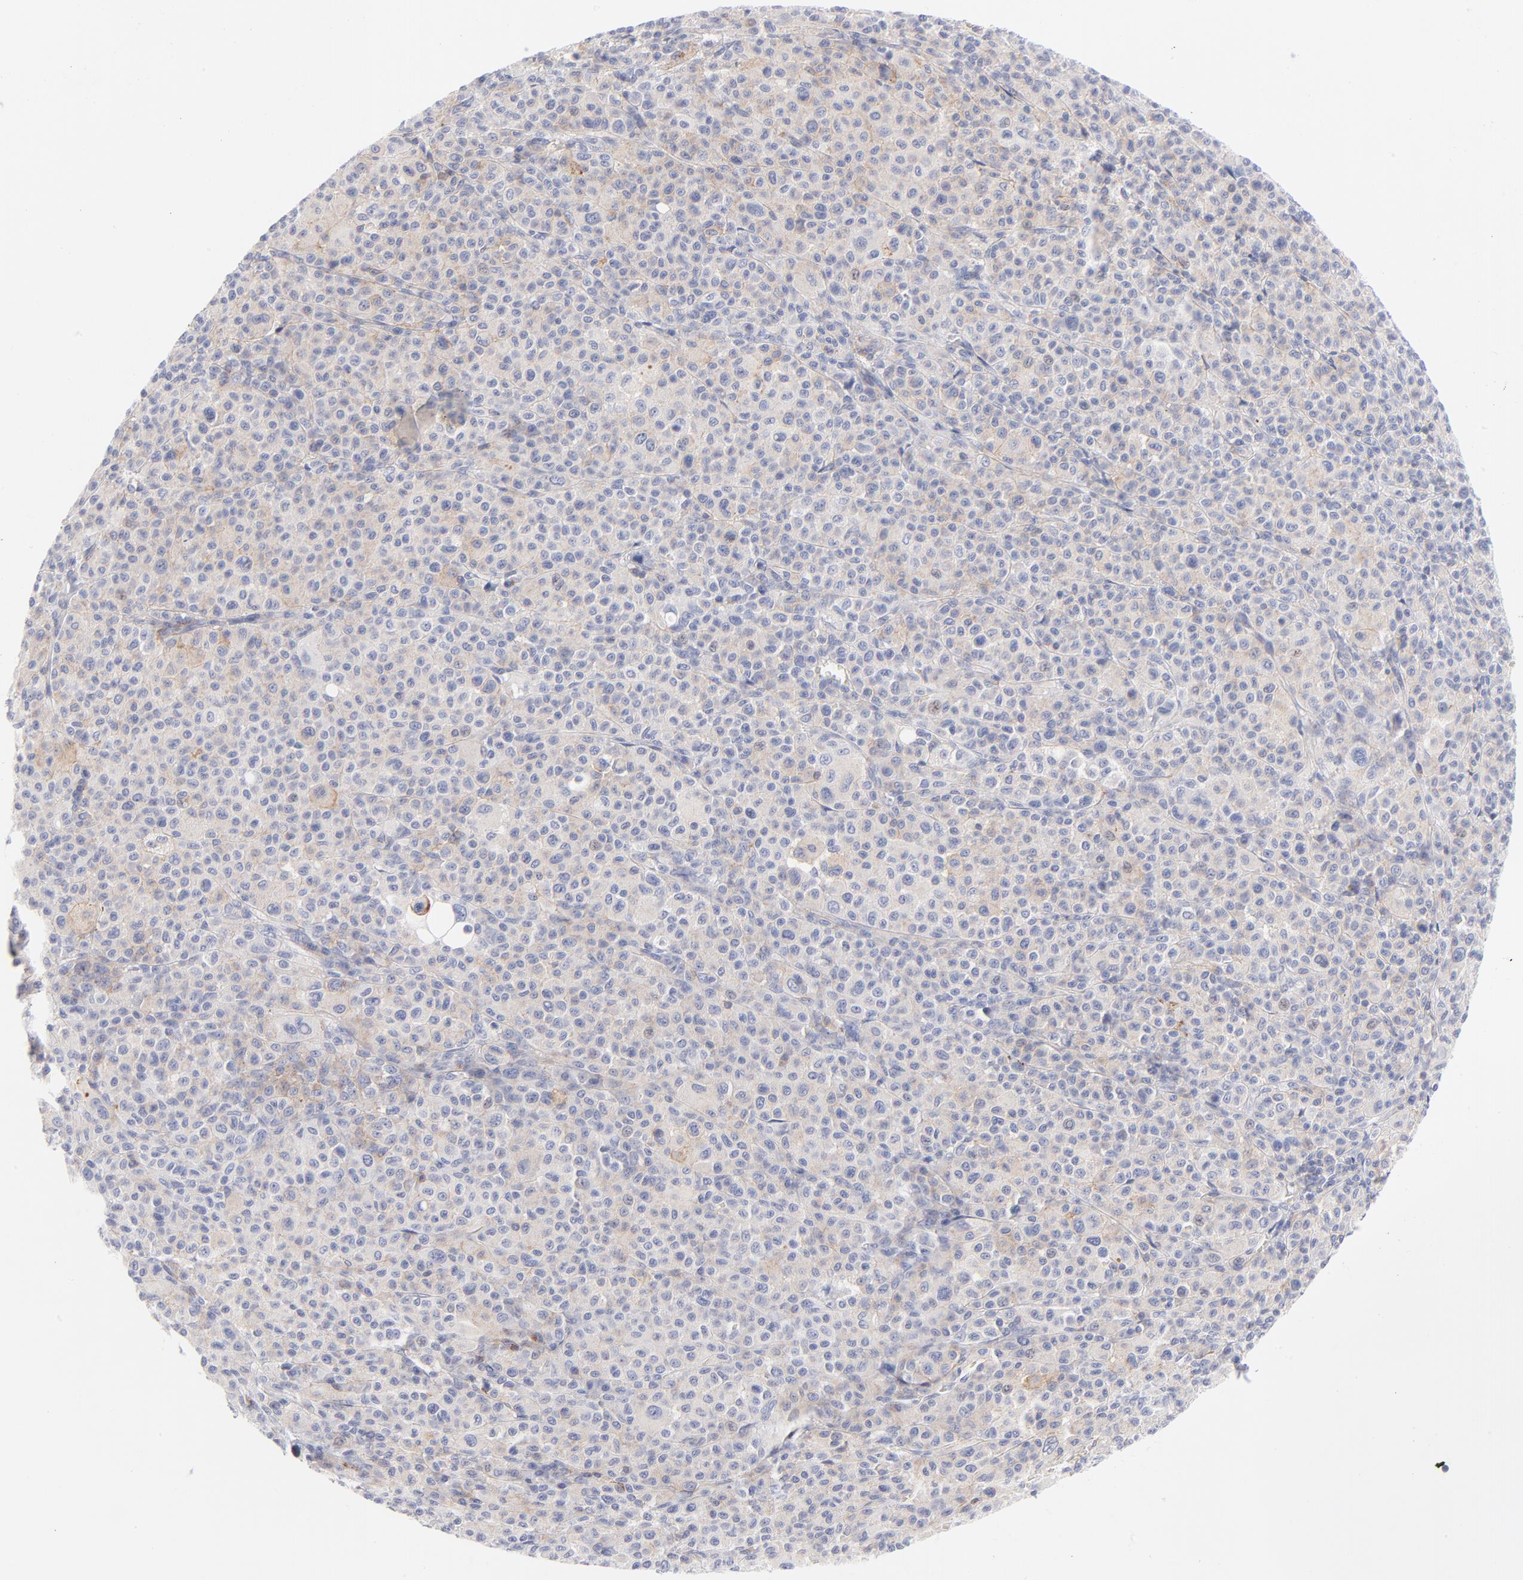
{"staining": {"intensity": "negative", "quantity": "none", "location": "none"}, "tissue": "melanoma", "cell_type": "Tumor cells", "image_type": "cancer", "snomed": [{"axis": "morphology", "description": "Malignant melanoma, Metastatic site"}, {"axis": "topography", "description": "Skin"}], "caption": "Human melanoma stained for a protein using immunohistochemistry exhibits no positivity in tumor cells.", "gene": "ACTA2", "patient": {"sex": "female", "age": 74}}